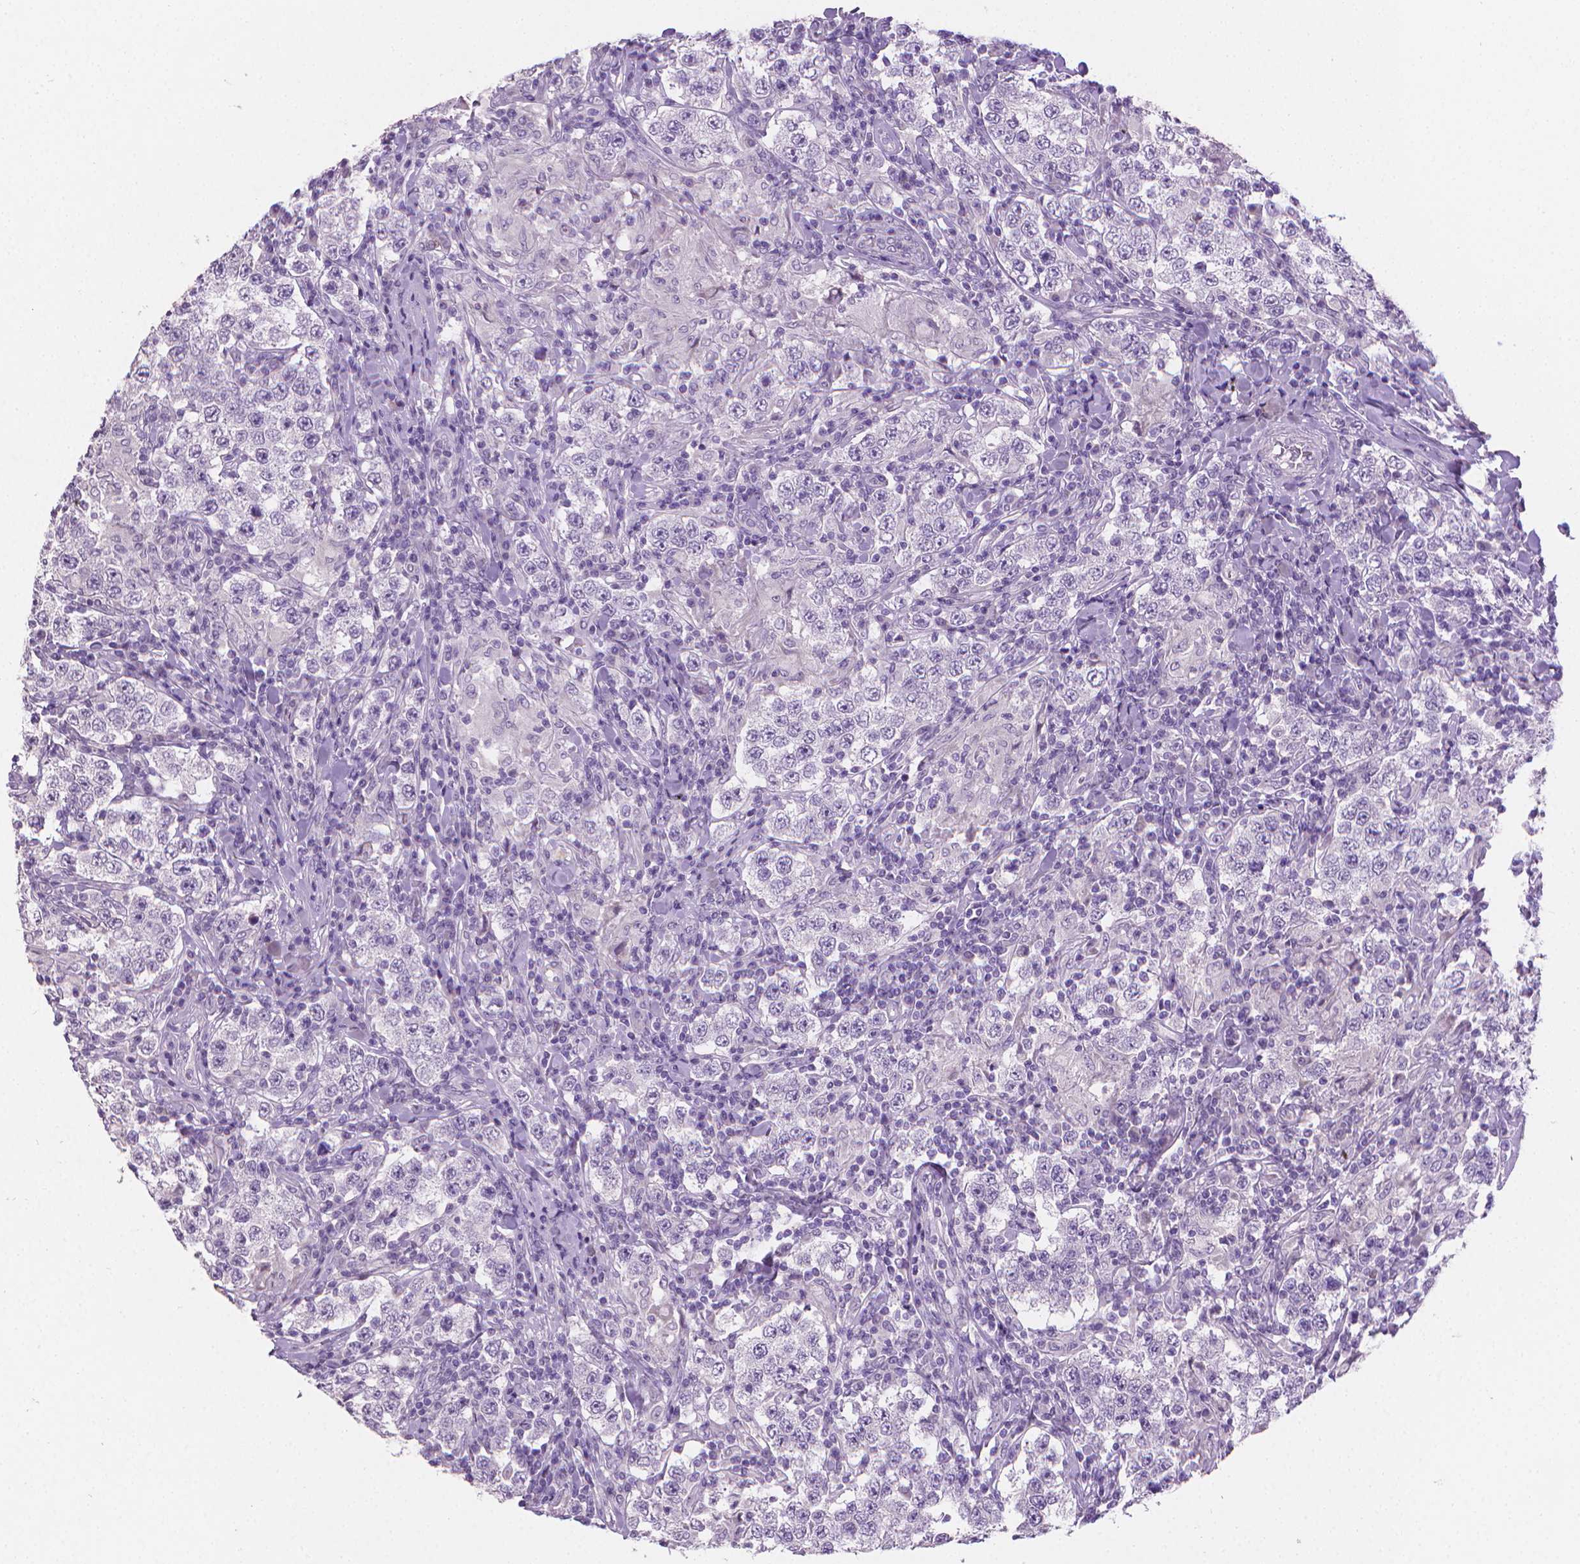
{"staining": {"intensity": "negative", "quantity": "none", "location": "none"}, "tissue": "testis cancer", "cell_type": "Tumor cells", "image_type": "cancer", "snomed": [{"axis": "morphology", "description": "Seminoma, NOS"}, {"axis": "morphology", "description": "Carcinoma, Embryonal, NOS"}, {"axis": "topography", "description": "Testis"}], "caption": "Protein analysis of testis cancer (embryonal carcinoma) shows no significant staining in tumor cells.", "gene": "TNNI2", "patient": {"sex": "male", "age": 41}}